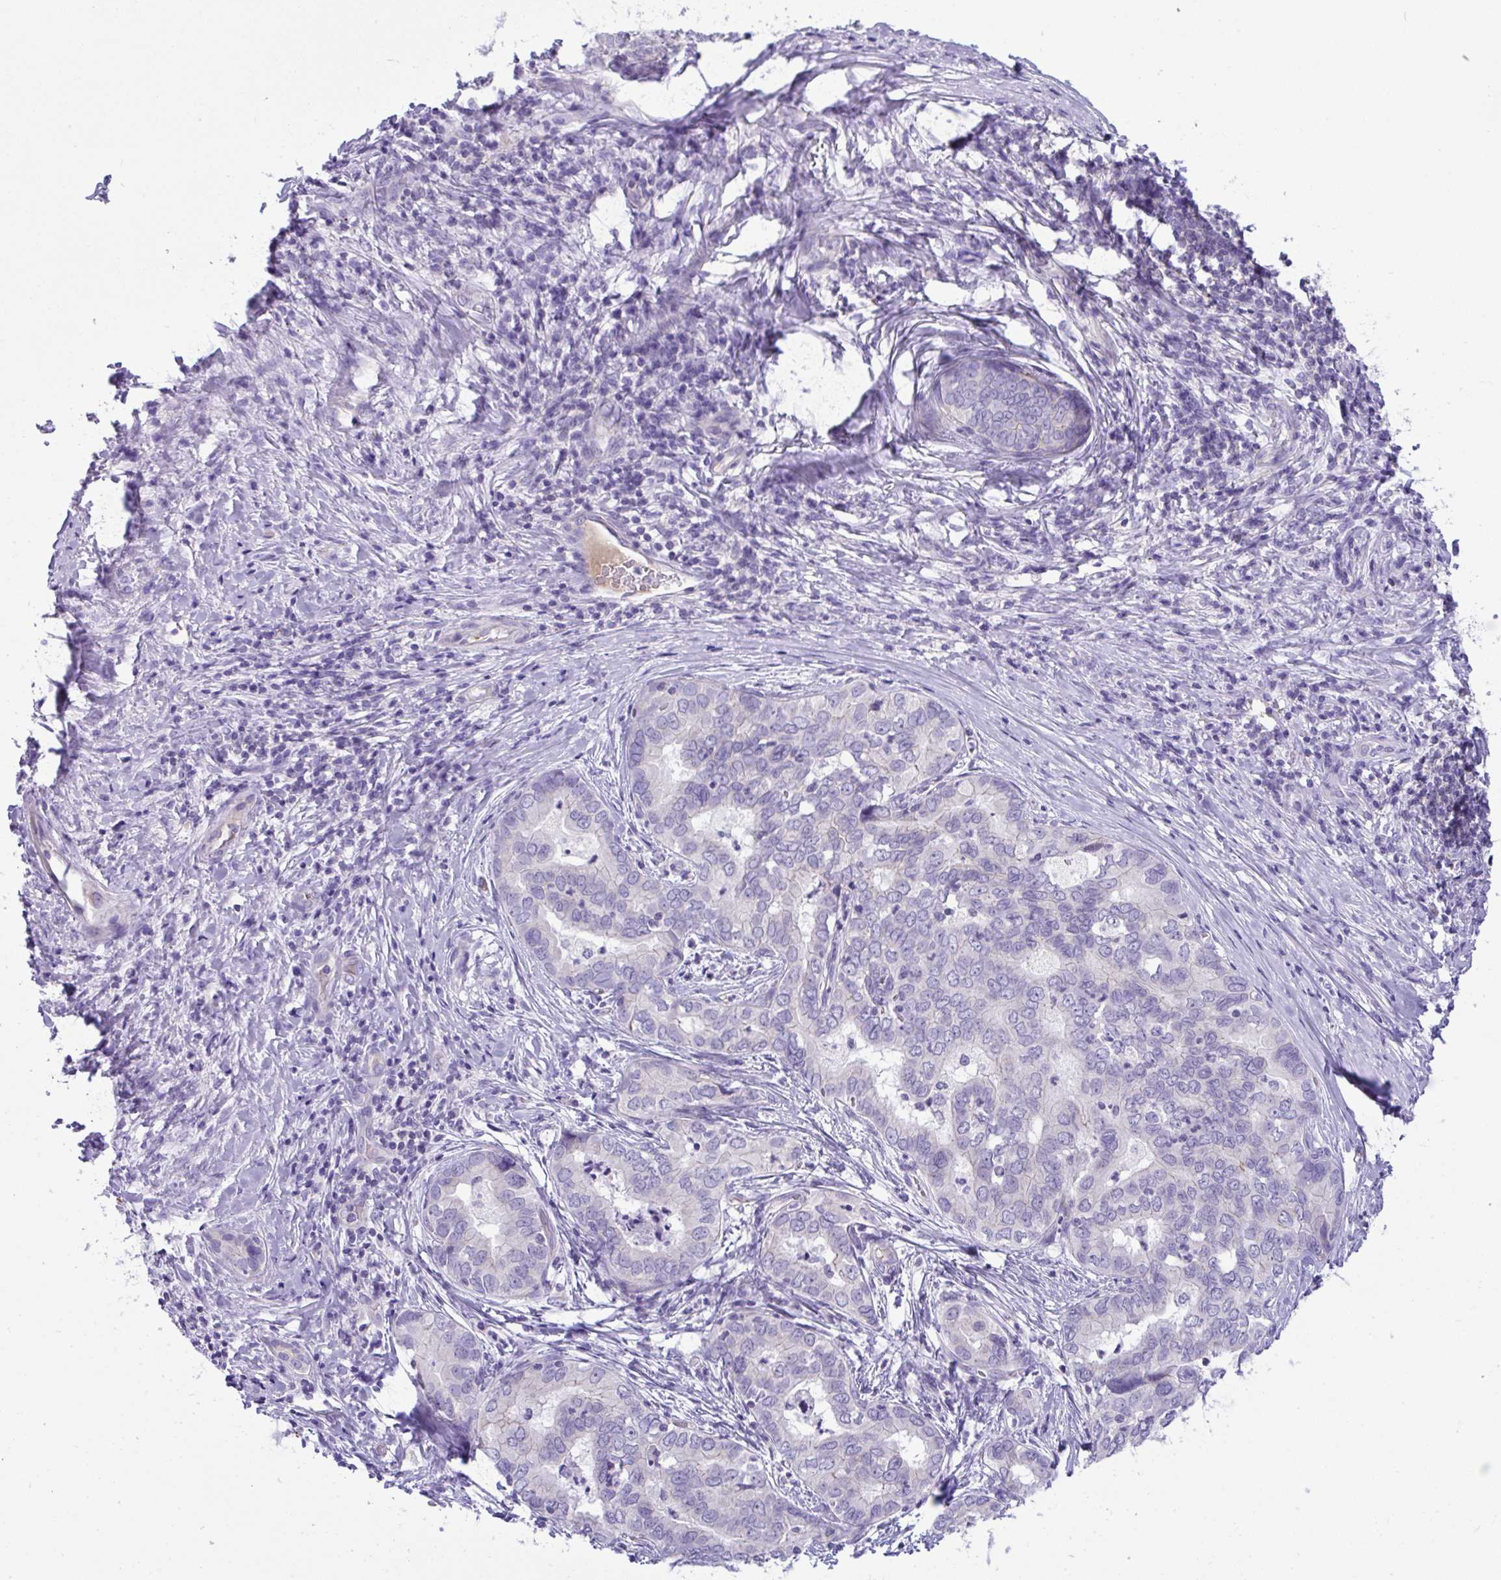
{"staining": {"intensity": "negative", "quantity": "none", "location": "none"}, "tissue": "liver cancer", "cell_type": "Tumor cells", "image_type": "cancer", "snomed": [{"axis": "morphology", "description": "Cholangiocarcinoma"}, {"axis": "topography", "description": "Liver"}], "caption": "Histopathology image shows no protein expression in tumor cells of liver cancer (cholangiocarcinoma) tissue.", "gene": "PLA2G12B", "patient": {"sex": "female", "age": 64}}